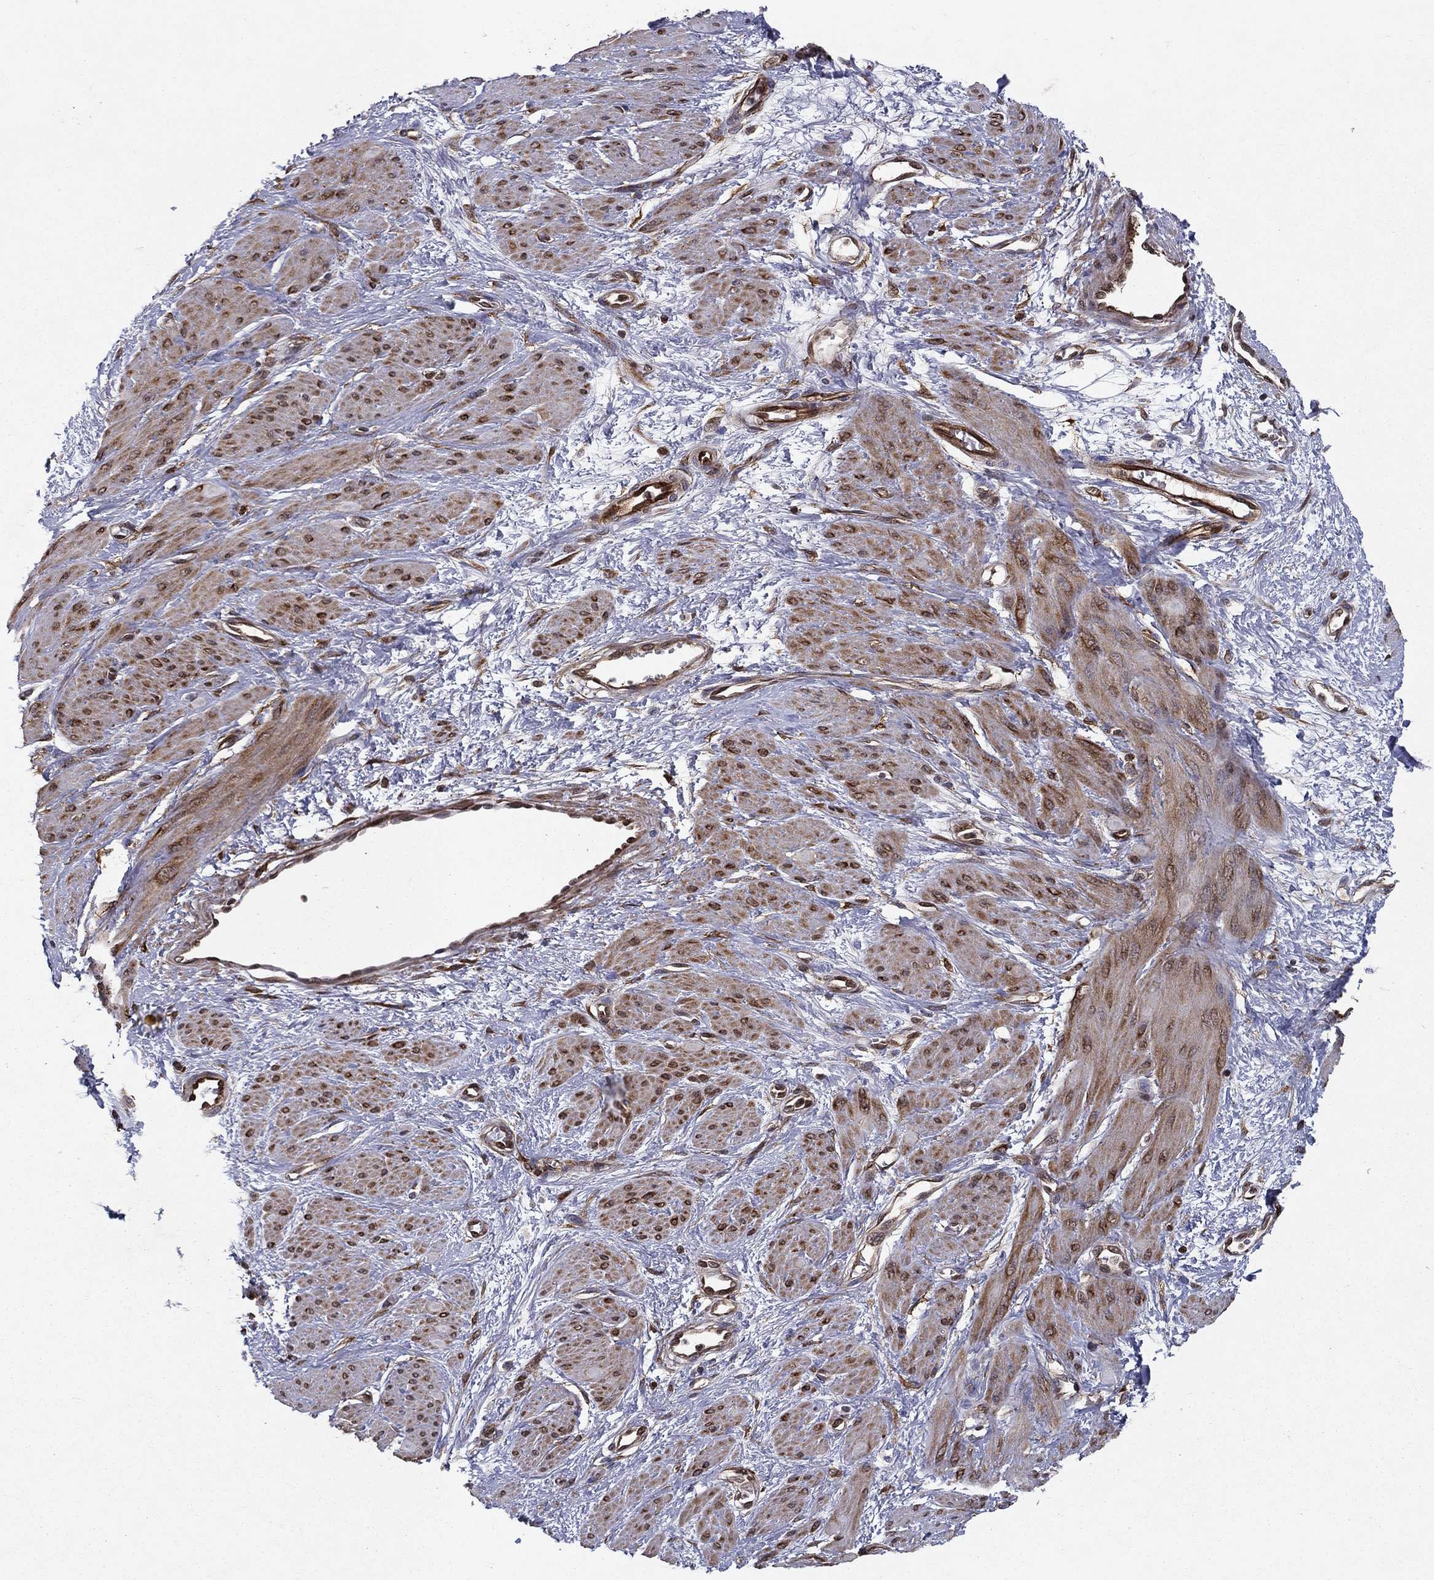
{"staining": {"intensity": "strong", "quantity": ">75%", "location": "cytoplasmic/membranous,nuclear"}, "tissue": "smooth muscle", "cell_type": "Smooth muscle cells", "image_type": "normal", "snomed": [{"axis": "morphology", "description": "Normal tissue, NOS"}, {"axis": "topography", "description": "Smooth muscle"}, {"axis": "topography", "description": "Uterus"}], "caption": "Brown immunohistochemical staining in unremarkable human smooth muscle exhibits strong cytoplasmic/membranous,nuclear staining in approximately >75% of smooth muscle cells.", "gene": "CERS2", "patient": {"sex": "female", "age": 39}}